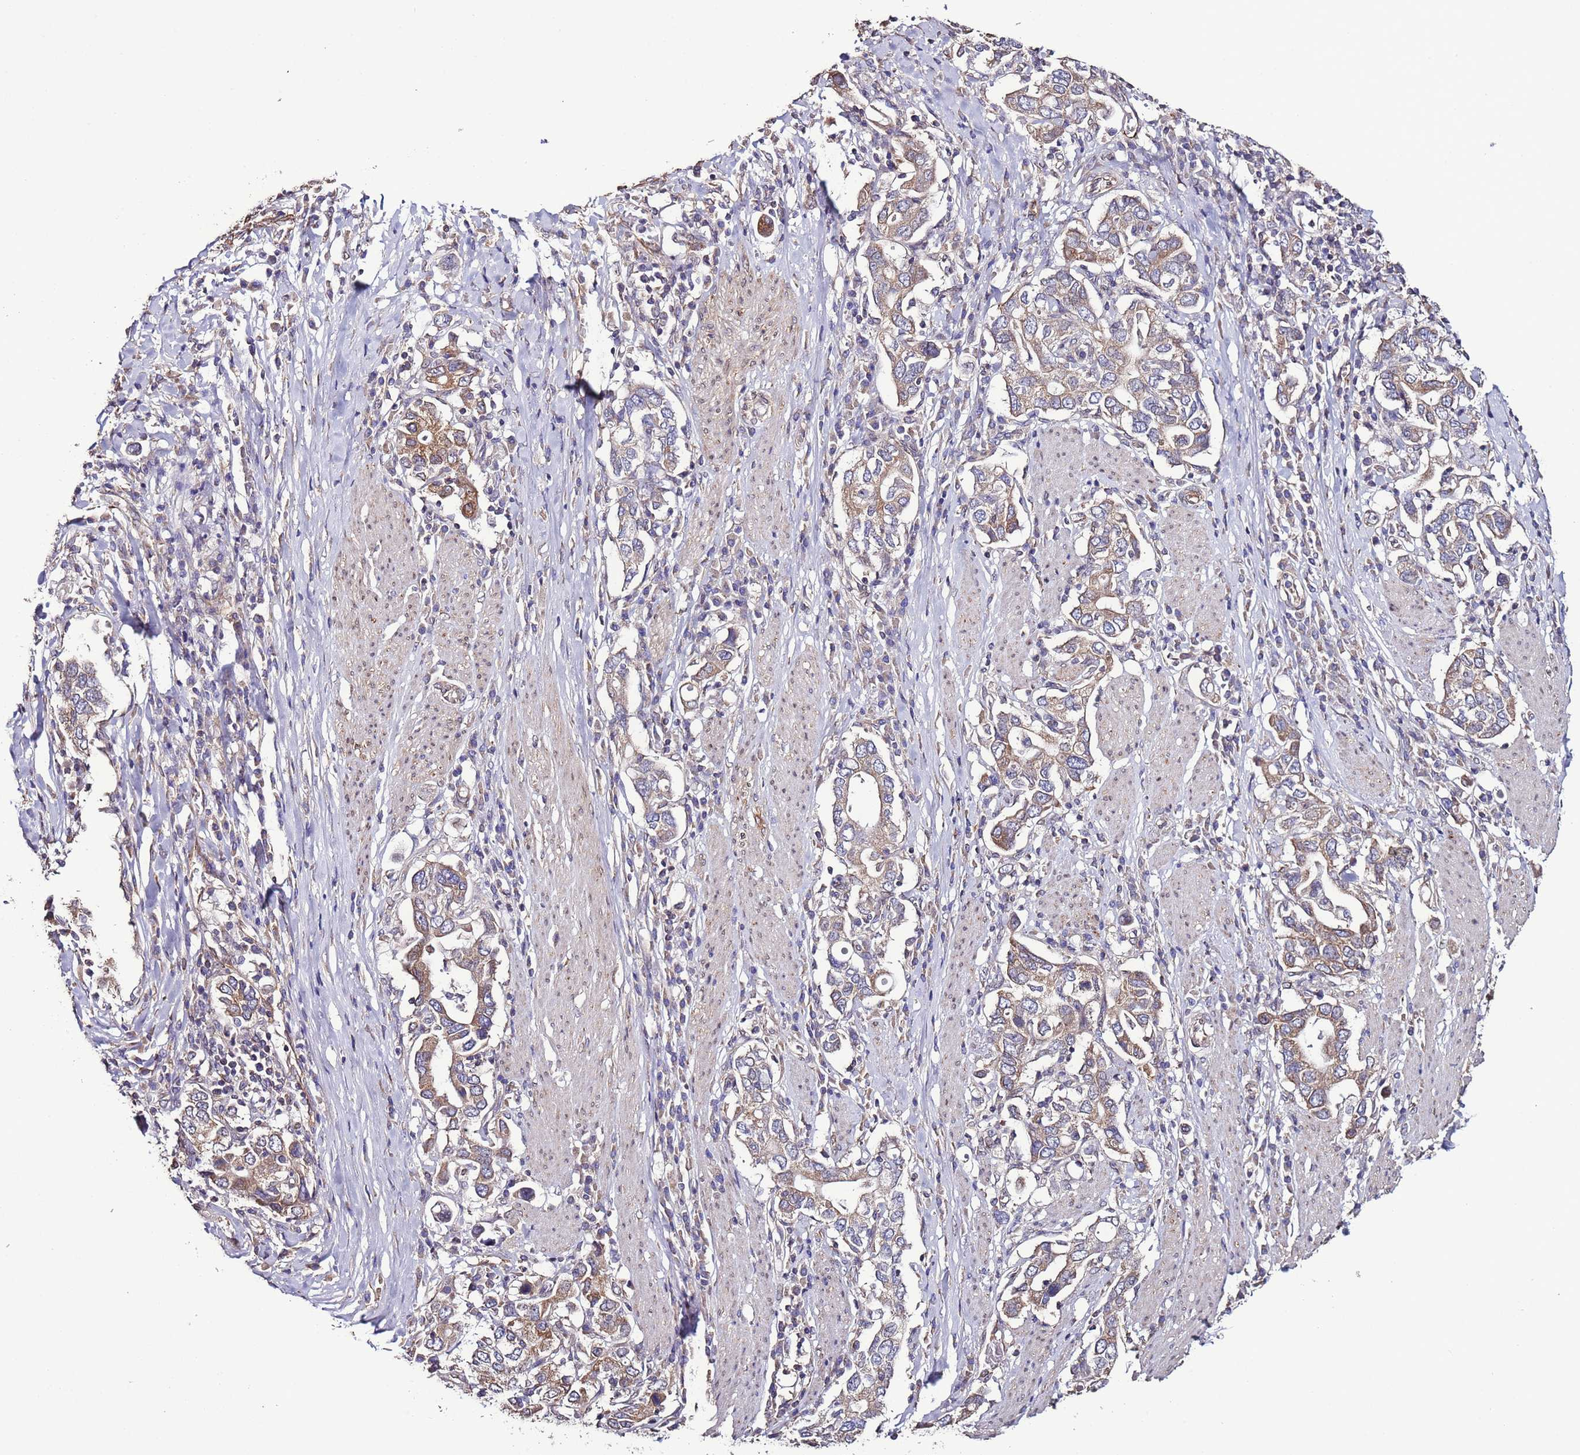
{"staining": {"intensity": "weak", "quantity": ">75%", "location": "cytoplasmic/membranous"}, "tissue": "stomach cancer", "cell_type": "Tumor cells", "image_type": "cancer", "snomed": [{"axis": "morphology", "description": "Adenocarcinoma, NOS"}, {"axis": "topography", "description": "Stomach, upper"}, {"axis": "topography", "description": "Stomach"}], "caption": "High-magnification brightfield microscopy of stomach cancer stained with DAB (3,3'-diaminobenzidine) (brown) and counterstained with hematoxylin (blue). tumor cells exhibit weak cytoplasmic/membranous staining is present in about>75% of cells.", "gene": "SLC41A3", "patient": {"sex": "male", "age": 62}}